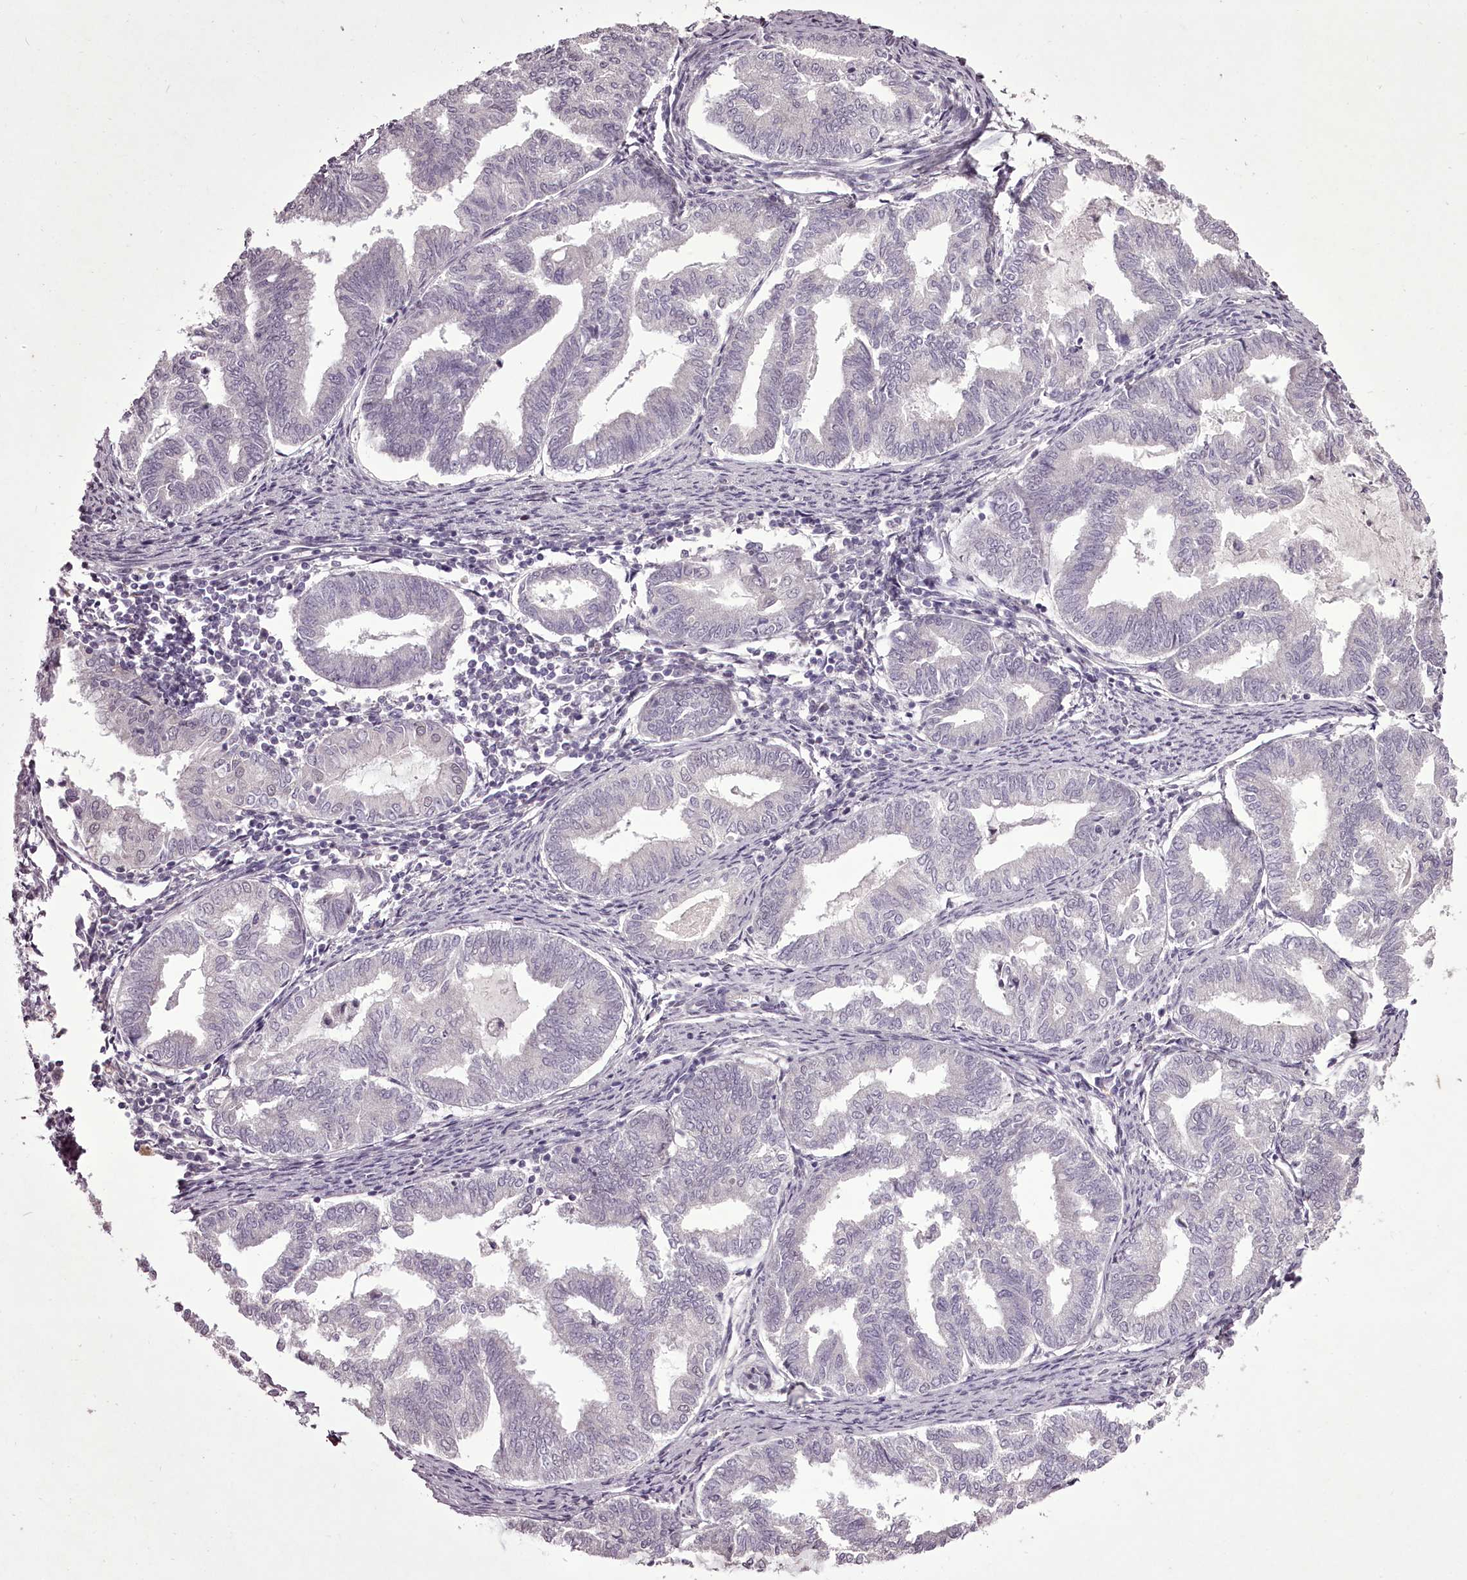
{"staining": {"intensity": "negative", "quantity": "none", "location": "none"}, "tissue": "endometrial cancer", "cell_type": "Tumor cells", "image_type": "cancer", "snomed": [{"axis": "morphology", "description": "Adenocarcinoma, NOS"}, {"axis": "topography", "description": "Endometrium"}], "caption": "This is an immunohistochemistry (IHC) micrograph of human endometrial cancer (adenocarcinoma). There is no expression in tumor cells.", "gene": "C1orf56", "patient": {"sex": "female", "age": 79}}